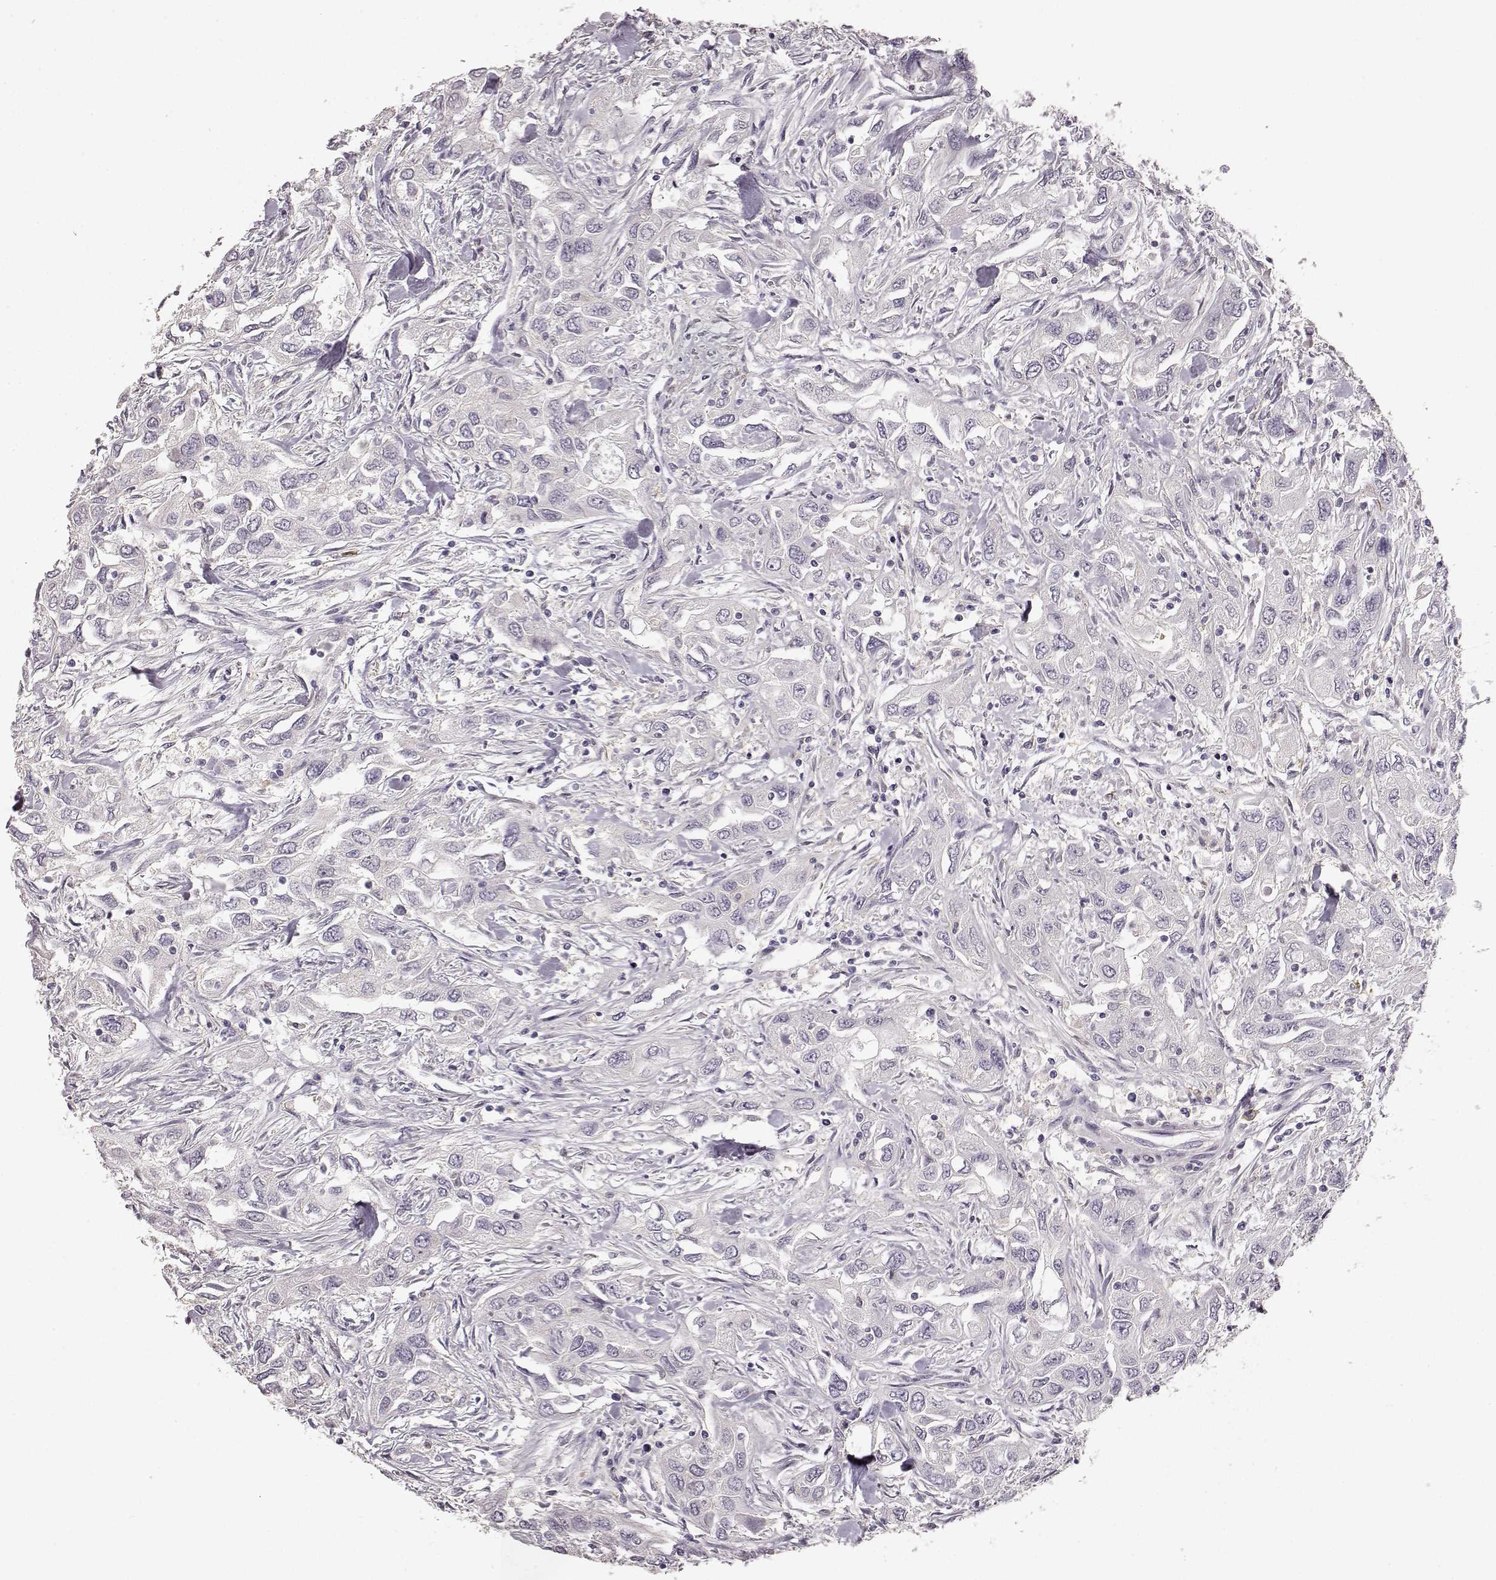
{"staining": {"intensity": "negative", "quantity": "none", "location": "none"}, "tissue": "urothelial cancer", "cell_type": "Tumor cells", "image_type": "cancer", "snomed": [{"axis": "morphology", "description": "Urothelial carcinoma, High grade"}, {"axis": "topography", "description": "Urinary bladder"}], "caption": "Tumor cells show no significant protein staining in urothelial carcinoma (high-grade). The staining is performed using DAB (3,3'-diaminobenzidine) brown chromogen with nuclei counter-stained in using hematoxylin.", "gene": "GPR50", "patient": {"sex": "male", "age": 76}}